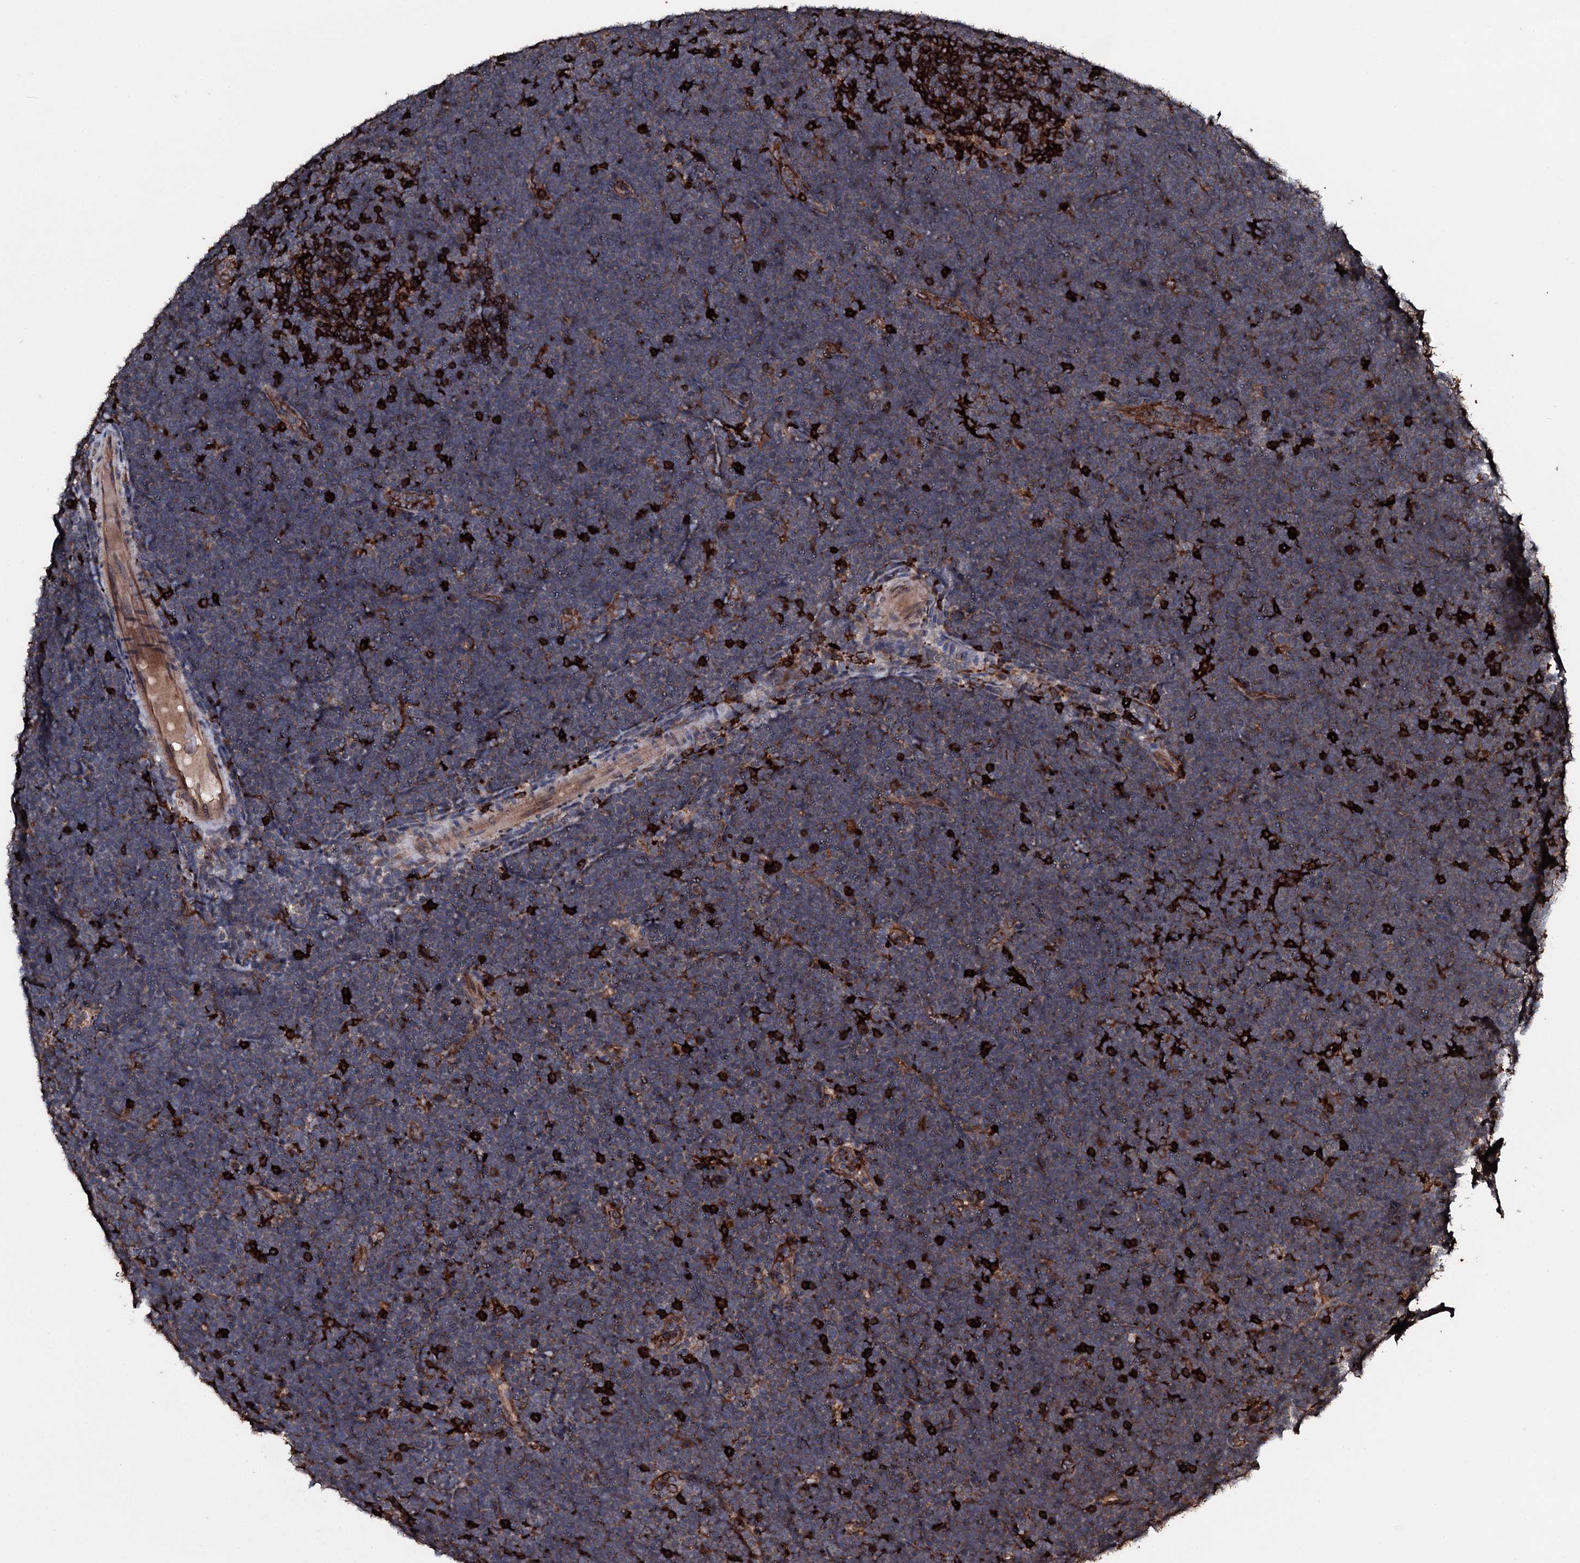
{"staining": {"intensity": "weak", "quantity": "25%-75%", "location": "cytoplasmic/membranous"}, "tissue": "lymphoma", "cell_type": "Tumor cells", "image_type": "cancer", "snomed": [{"axis": "morphology", "description": "Malignant lymphoma, non-Hodgkin's type, High grade"}, {"axis": "topography", "description": "Lymph node"}], "caption": "The micrograph reveals staining of high-grade malignant lymphoma, non-Hodgkin's type, revealing weak cytoplasmic/membranous protein expression (brown color) within tumor cells. (IHC, brightfield microscopy, high magnification).", "gene": "TPGS2", "patient": {"sex": "male", "age": 13}}